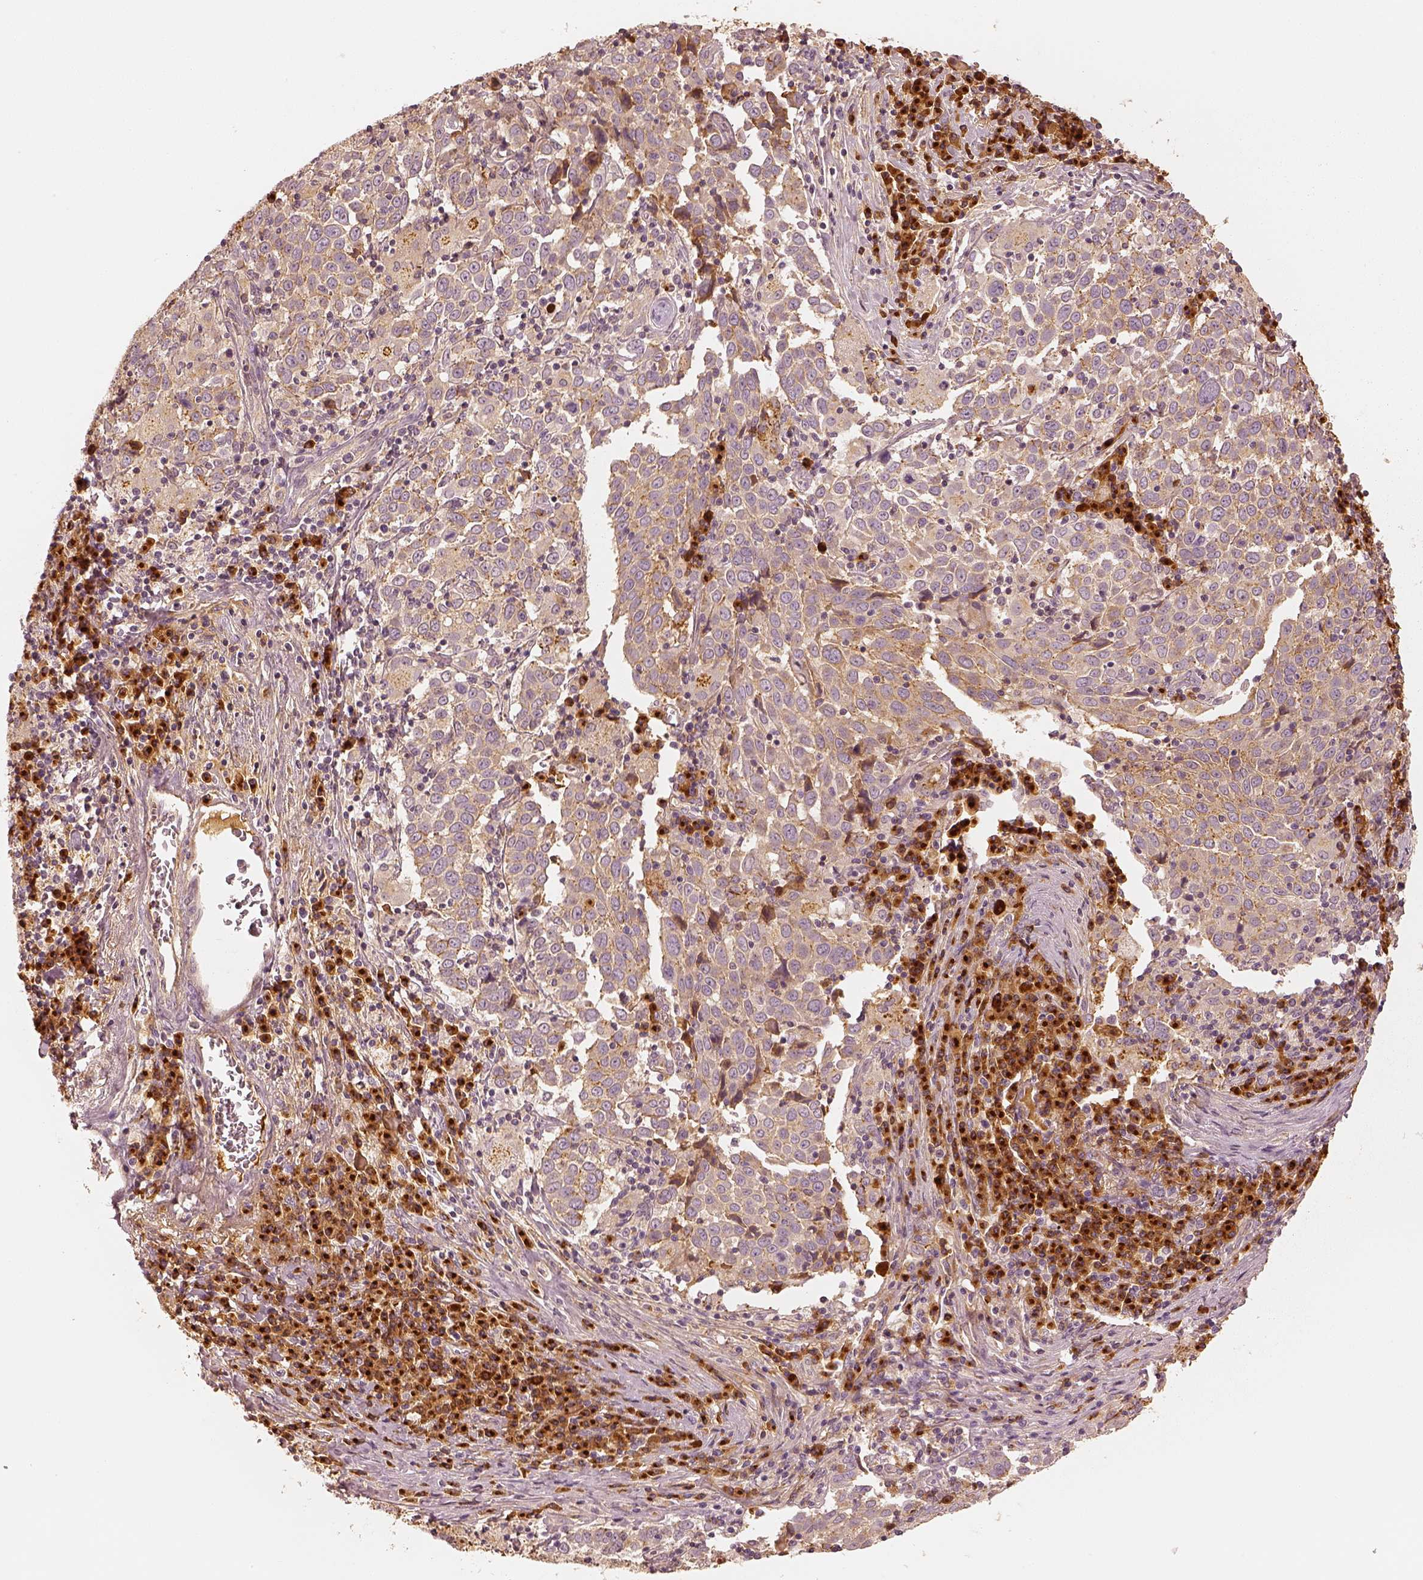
{"staining": {"intensity": "weak", "quantity": "25%-75%", "location": "cytoplasmic/membranous"}, "tissue": "lung cancer", "cell_type": "Tumor cells", "image_type": "cancer", "snomed": [{"axis": "morphology", "description": "Squamous cell carcinoma, NOS"}, {"axis": "topography", "description": "Lung"}], "caption": "There is low levels of weak cytoplasmic/membranous staining in tumor cells of lung cancer (squamous cell carcinoma), as demonstrated by immunohistochemical staining (brown color).", "gene": "GORASP2", "patient": {"sex": "male", "age": 57}}